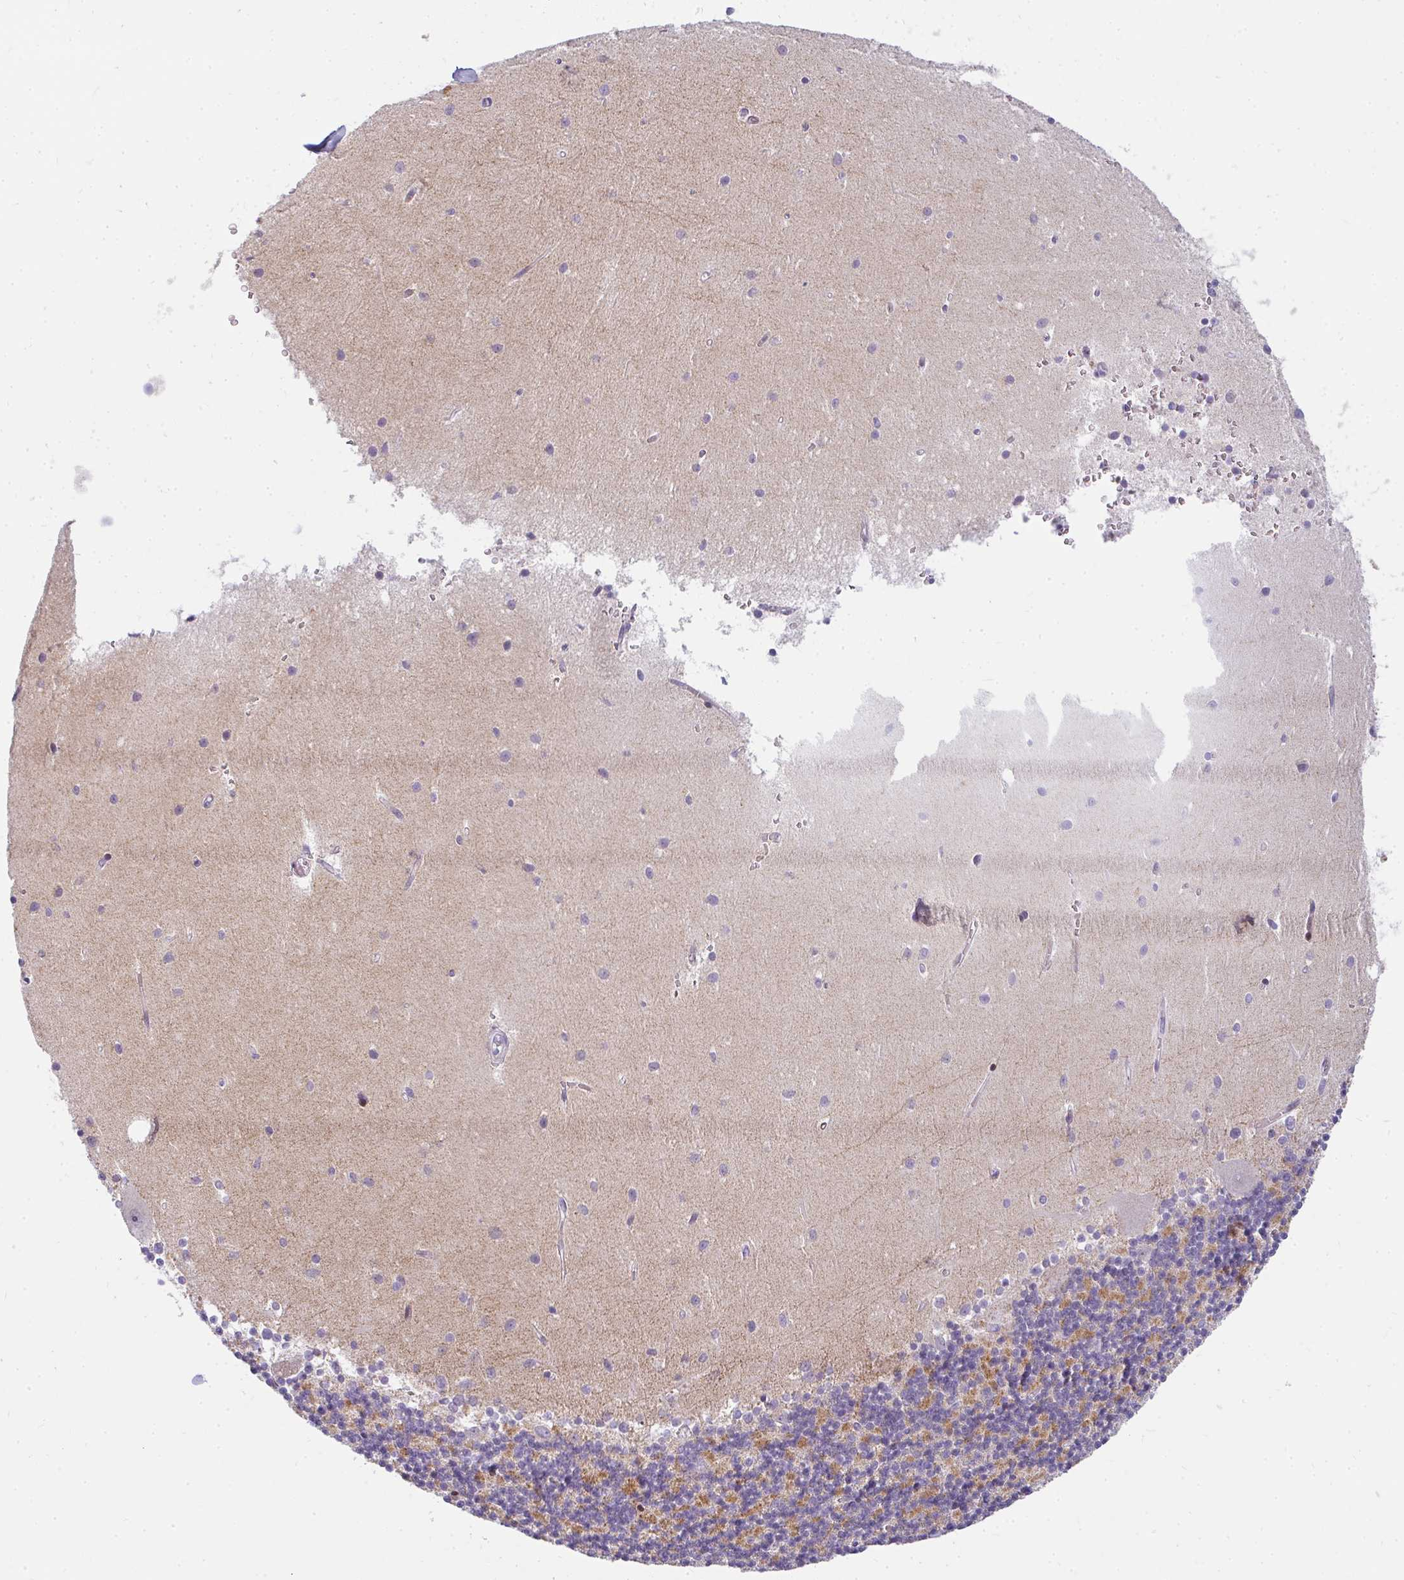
{"staining": {"intensity": "moderate", "quantity": "<25%", "location": "cytoplasmic/membranous"}, "tissue": "cerebellum", "cell_type": "Cells in granular layer", "image_type": "normal", "snomed": [{"axis": "morphology", "description": "Normal tissue, NOS"}, {"axis": "topography", "description": "Cerebellum"}], "caption": "High-magnification brightfield microscopy of unremarkable cerebellum stained with DAB (3,3'-diaminobenzidine) (brown) and counterstained with hematoxylin (blue). cells in granular layer exhibit moderate cytoplasmic/membranous expression is appreciated in approximately<25% of cells. The protein of interest is stained brown, and the nuclei are stained in blue (DAB IHC with brightfield microscopy, high magnification).", "gene": "PLA2G5", "patient": {"sex": "male", "age": 54}}